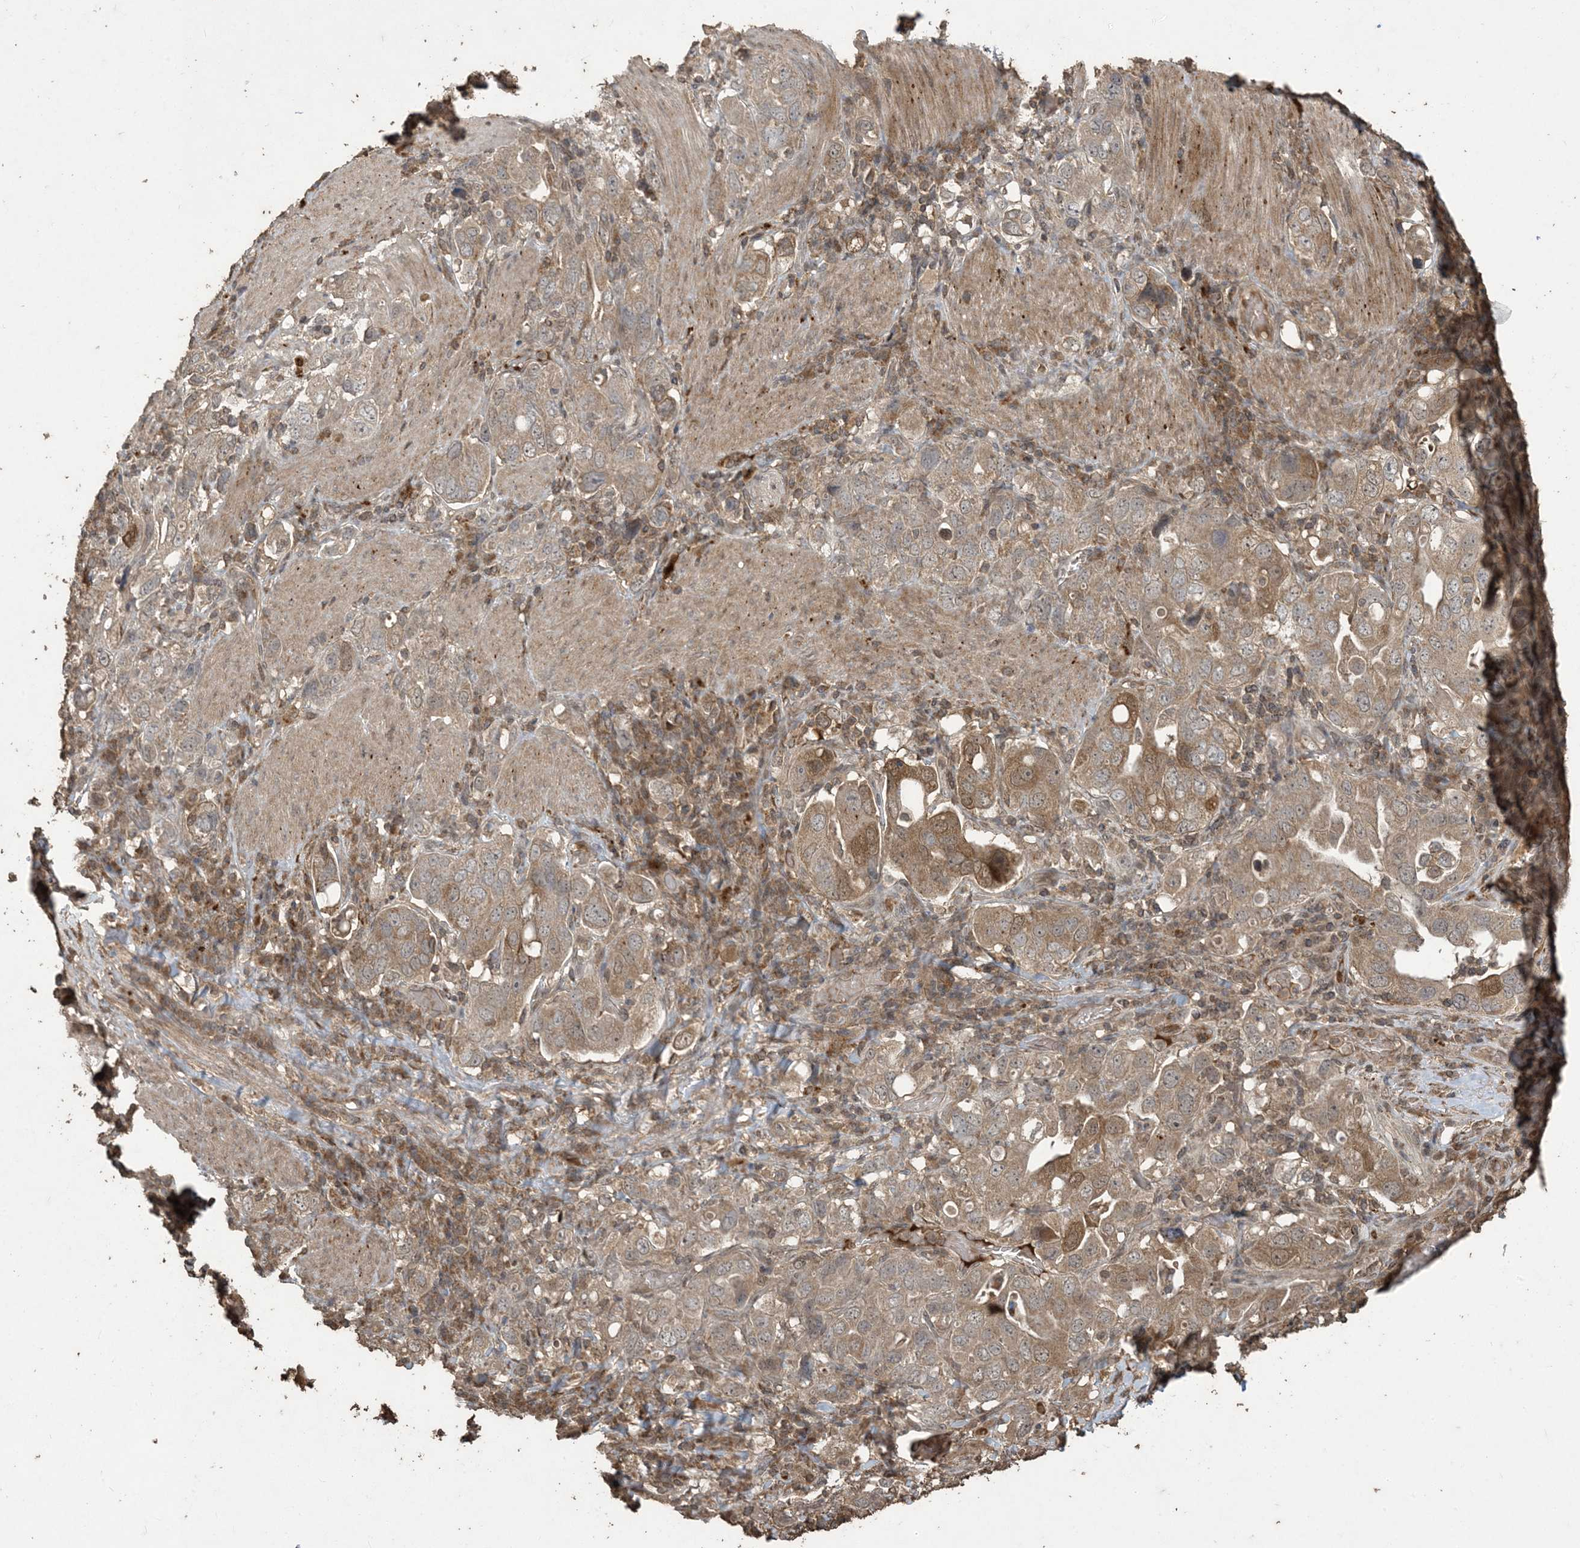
{"staining": {"intensity": "moderate", "quantity": "<25%", "location": "nuclear"}, "tissue": "stomach cancer", "cell_type": "Tumor cells", "image_type": "cancer", "snomed": [{"axis": "morphology", "description": "Adenocarcinoma, NOS"}, {"axis": "topography", "description": "Stomach, upper"}], "caption": "This photomicrograph displays IHC staining of stomach cancer (adenocarcinoma), with low moderate nuclear positivity in approximately <25% of tumor cells.", "gene": "EFCAB8", "patient": {"sex": "male", "age": 62}}